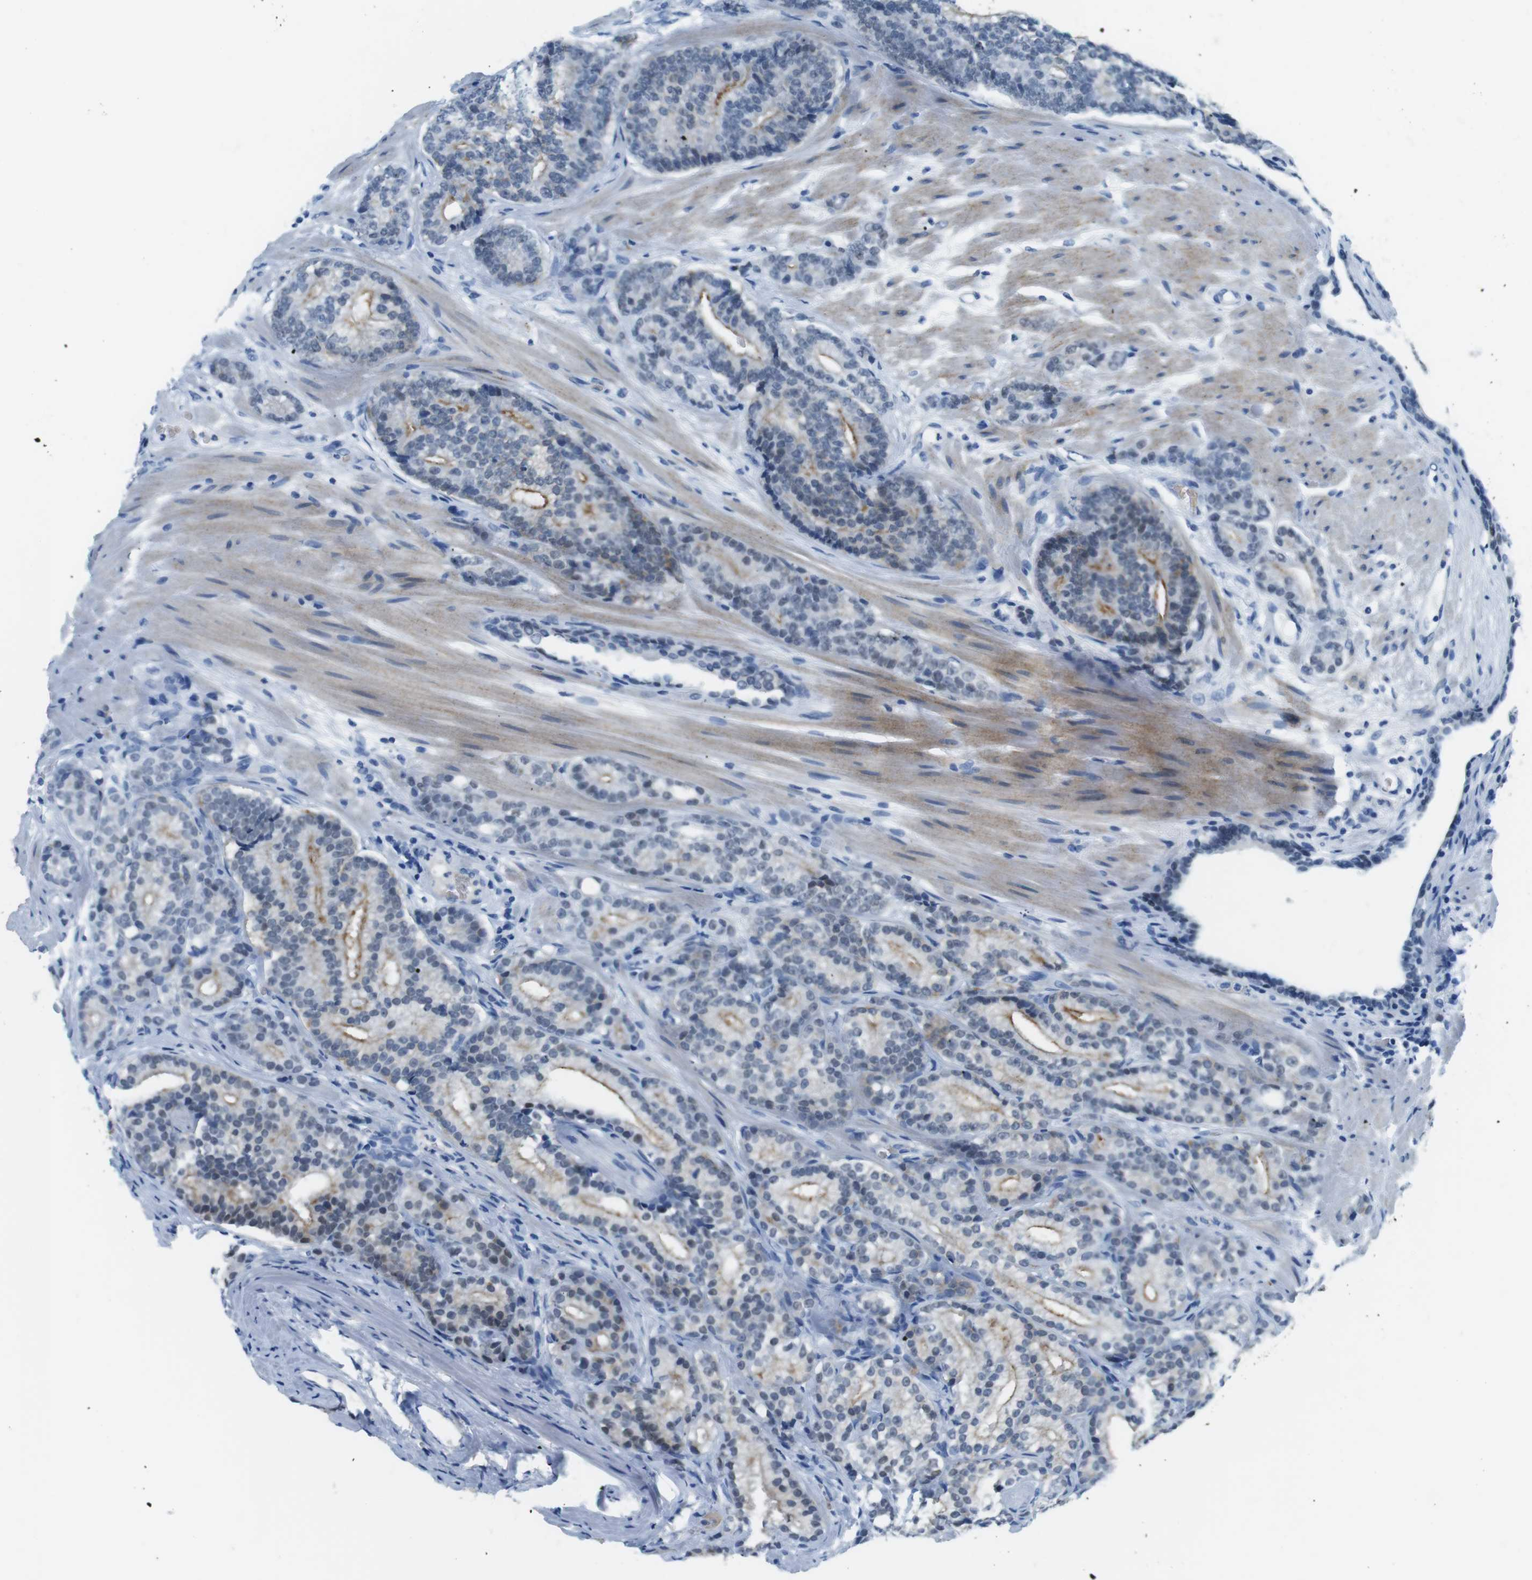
{"staining": {"intensity": "weak", "quantity": "25%-75%", "location": "cytoplasmic/membranous"}, "tissue": "prostate cancer", "cell_type": "Tumor cells", "image_type": "cancer", "snomed": [{"axis": "morphology", "description": "Adenocarcinoma, High grade"}, {"axis": "topography", "description": "Prostate"}], "caption": "There is low levels of weak cytoplasmic/membranous positivity in tumor cells of prostate high-grade adenocarcinoma, as demonstrated by immunohistochemical staining (brown color).", "gene": "TFAP2C", "patient": {"sex": "male", "age": 61}}